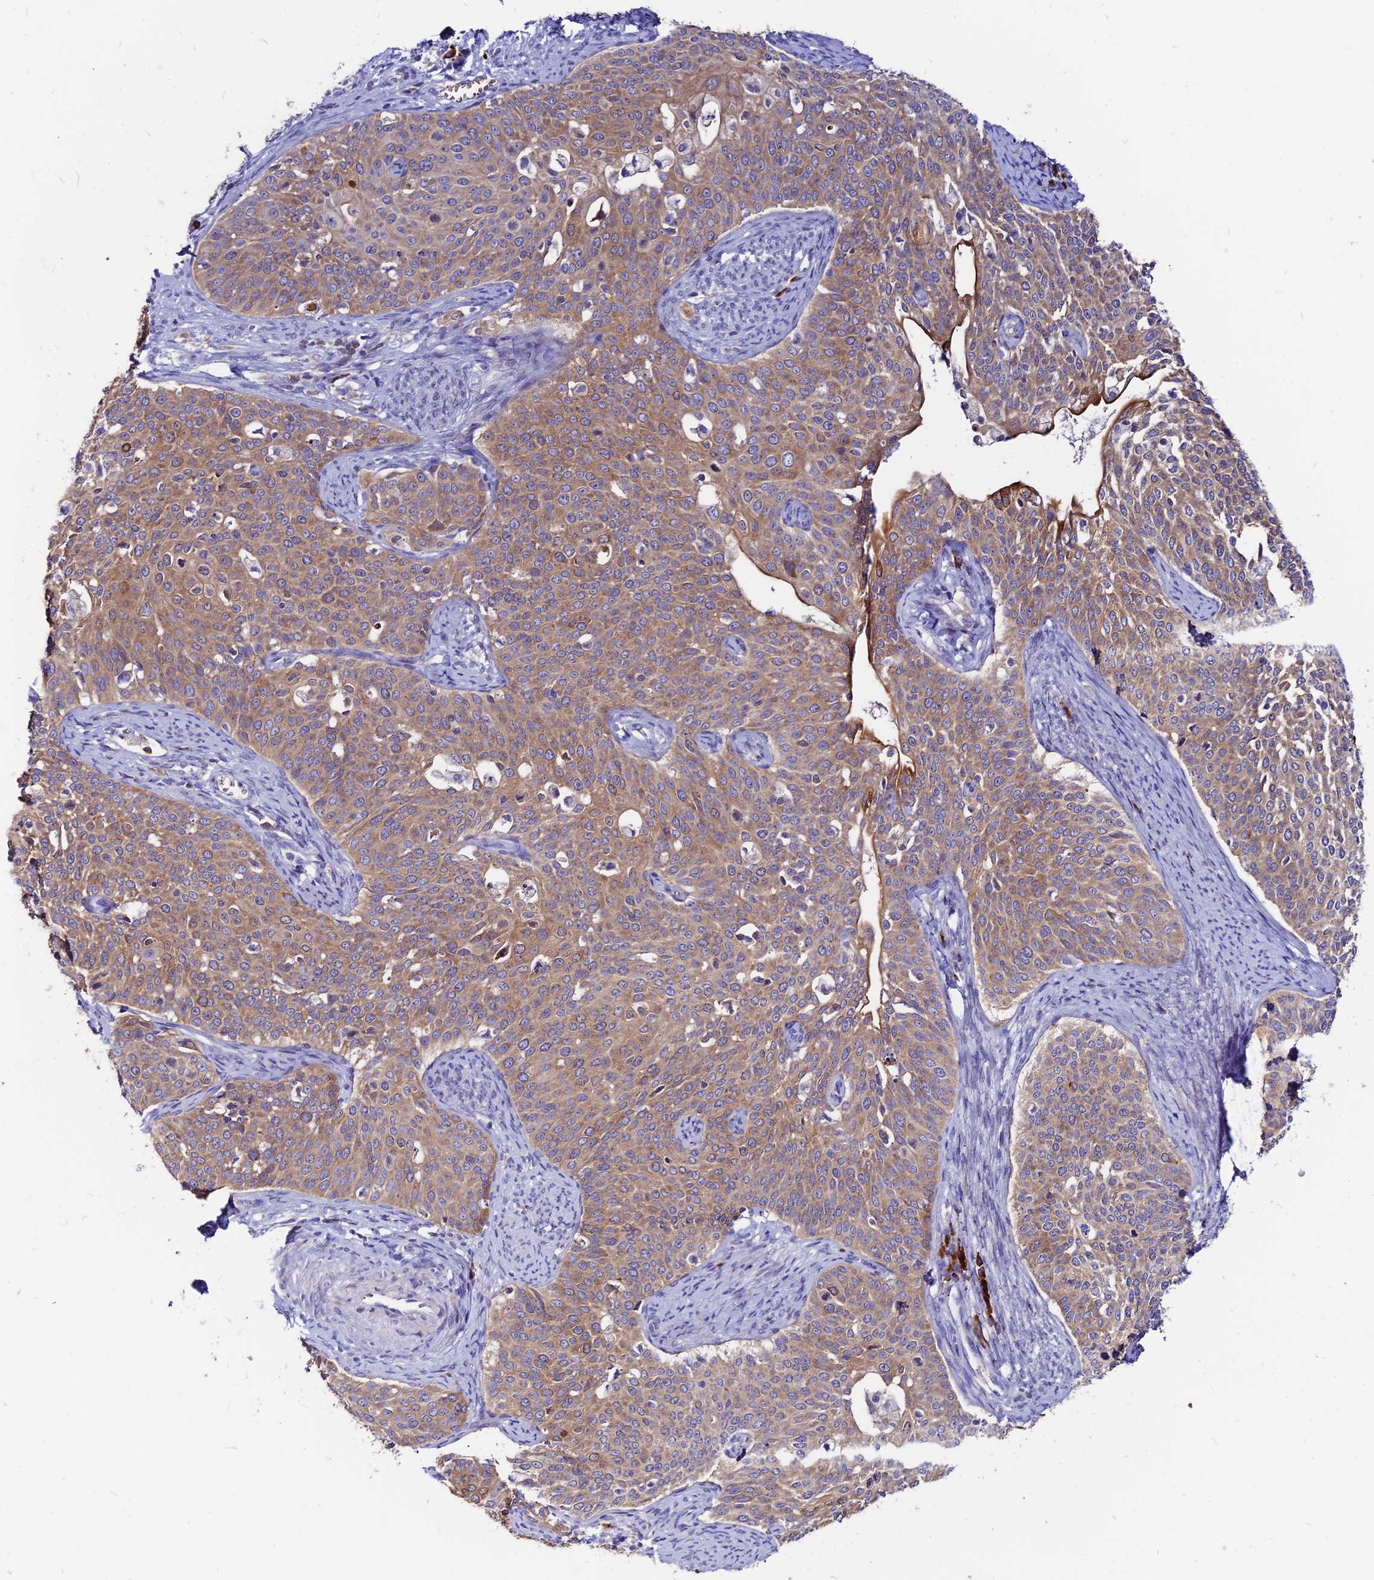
{"staining": {"intensity": "moderate", "quantity": "25%-75%", "location": "cytoplasmic/membranous"}, "tissue": "cervical cancer", "cell_type": "Tumor cells", "image_type": "cancer", "snomed": [{"axis": "morphology", "description": "Squamous cell carcinoma, NOS"}, {"axis": "topography", "description": "Cervix"}], "caption": "Cervical squamous cell carcinoma was stained to show a protein in brown. There is medium levels of moderate cytoplasmic/membranous expression in approximately 25%-75% of tumor cells. Using DAB (brown) and hematoxylin (blue) stains, captured at high magnification using brightfield microscopy.", "gene": "DENND2D", "patient": {"sex": "female", "age": 44}}